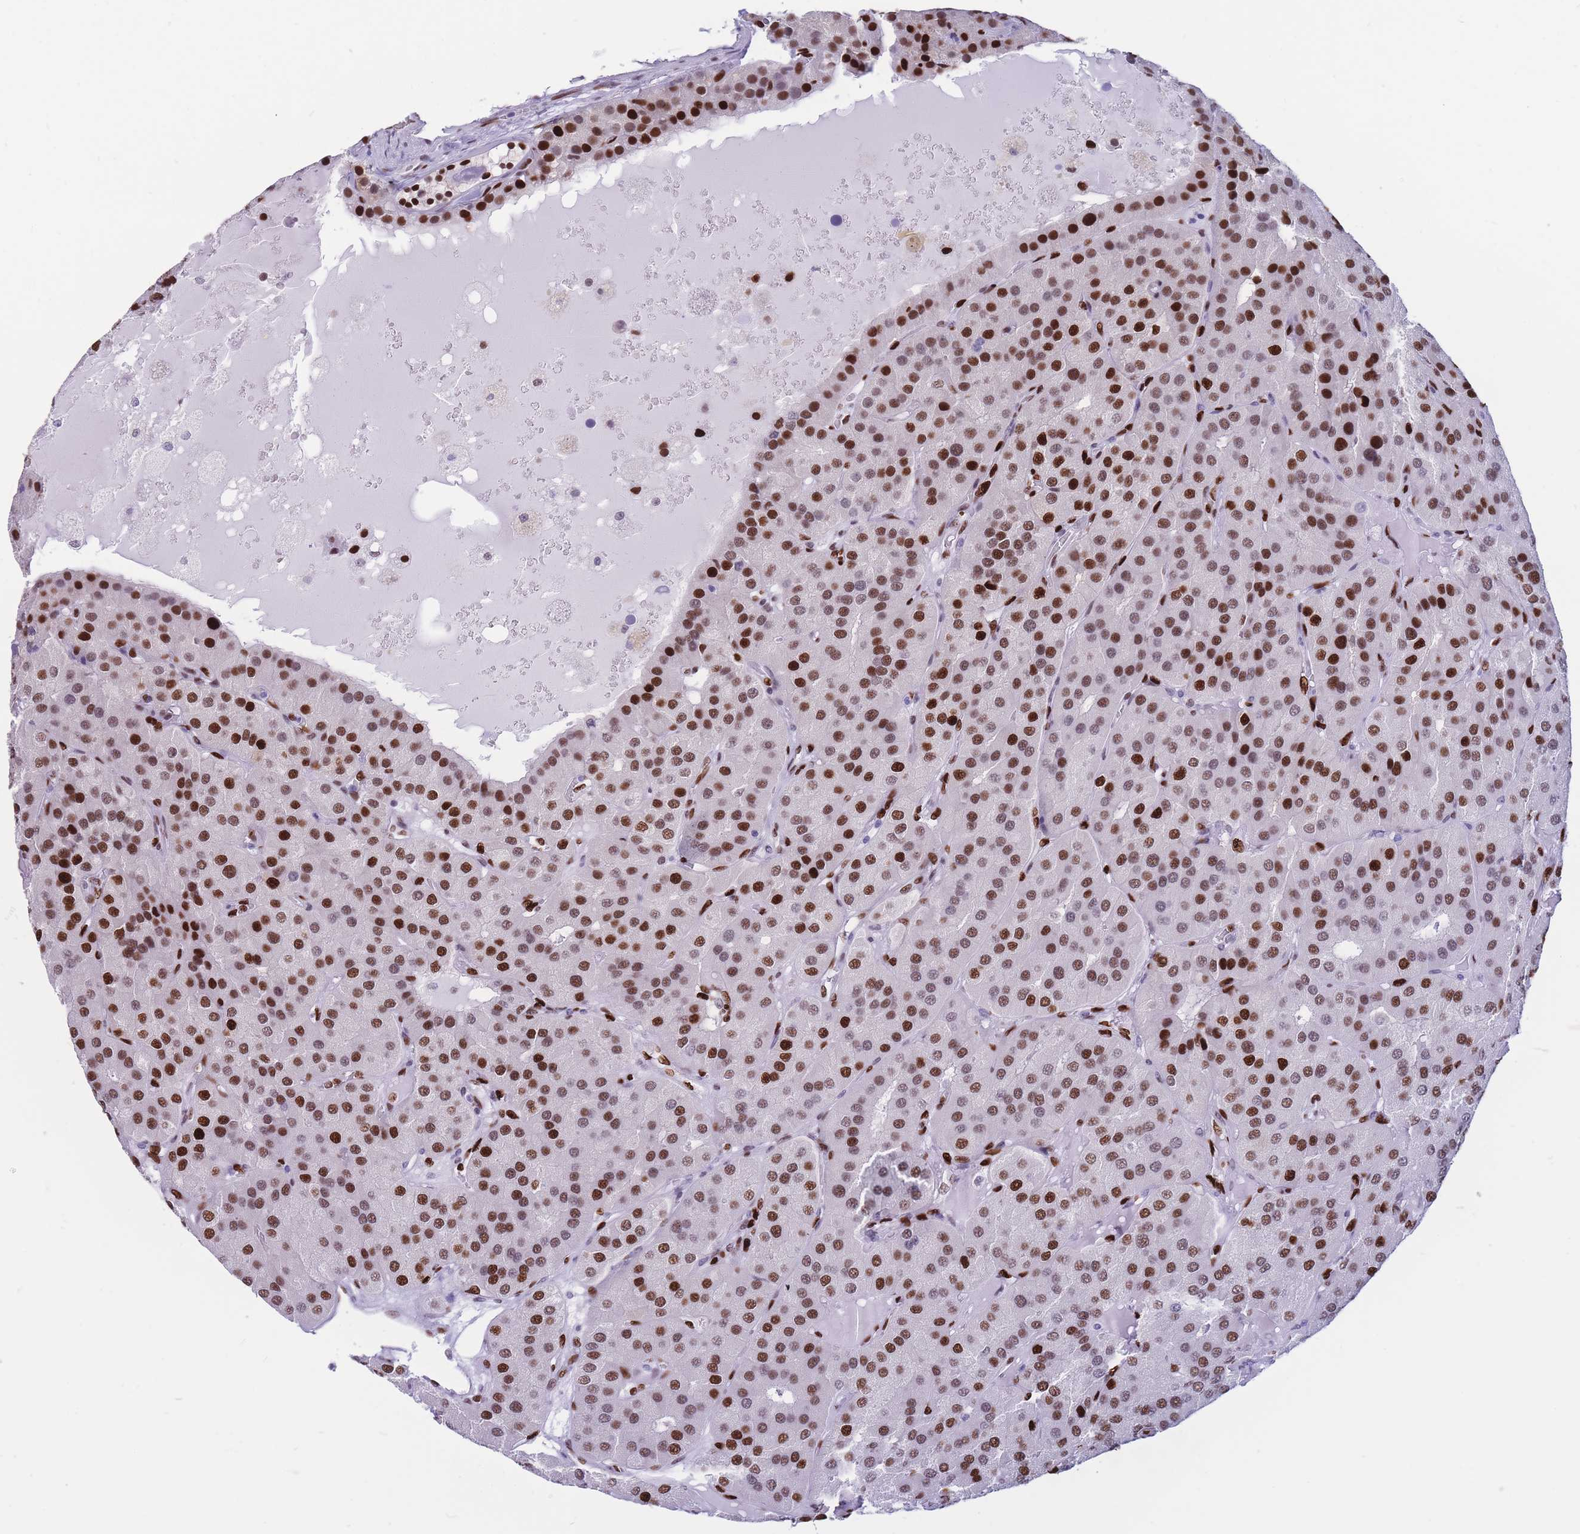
{"staining": {"intensity": "strong", "quantity": ">75%", "location": "nuclear"}, "tissue": "parathyroid gland", "cell_type": "Glandular cells", "image_type": "normal", "snomed": [{"axis": "morphology", "description": "Normal tissue, NOS"}, {"axis": "morphology", "description": "Adenoma, NOS"}, {"axis": "topography", "description": "Parathyroid gland"}], "caption": "An image of parathyroid gland stained for a protein displays strong nuclear brown staining in glandular cells. (IHC, brightfield microscopy, high magnification).", "gene": "NASP", "patient": {"sex": "female", "age": 86}}